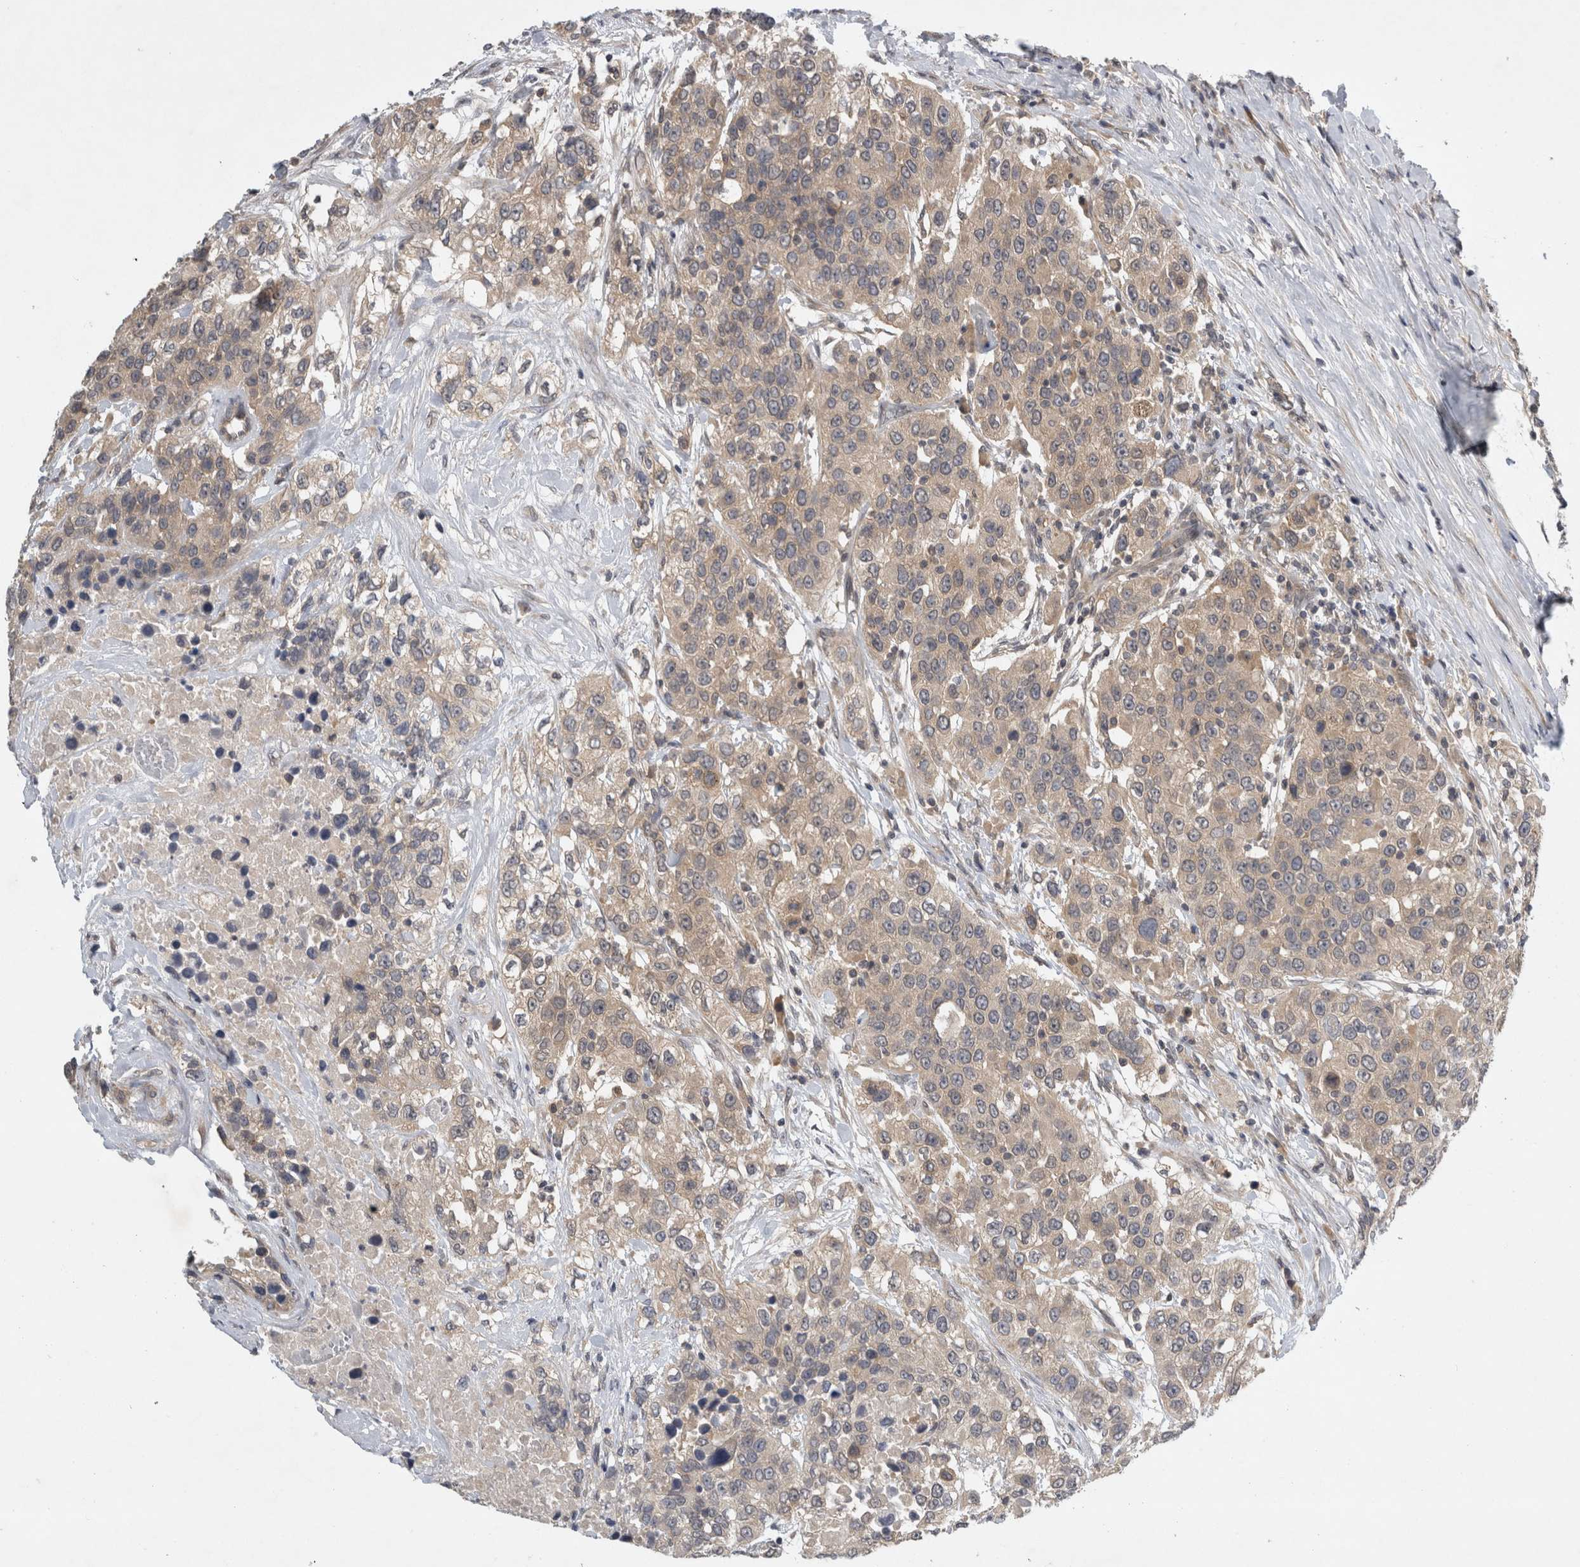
{"staining": {"intensity": "weak", "quantity": ">75%", "location": "cytoplasmic/membranous"}, "tissue": "urothelial cancer", "cell_type": "Tumor cells", "image_type": "cancer", "snomed": [{"axis": "morphology", "description": "Urothelial carcinoma, High grade"}, {"axis": "topography", "description": "Urinary bladder"}], "caption": "DAB immunohistochemical staining of high-grade urothelial carcinoma reveals weak cytoplasmic/membranous protein staining in approximately >75% of tumor cells.", "gene": "AASDHPPT", "patient": {"sex": "female", "age": 80}}